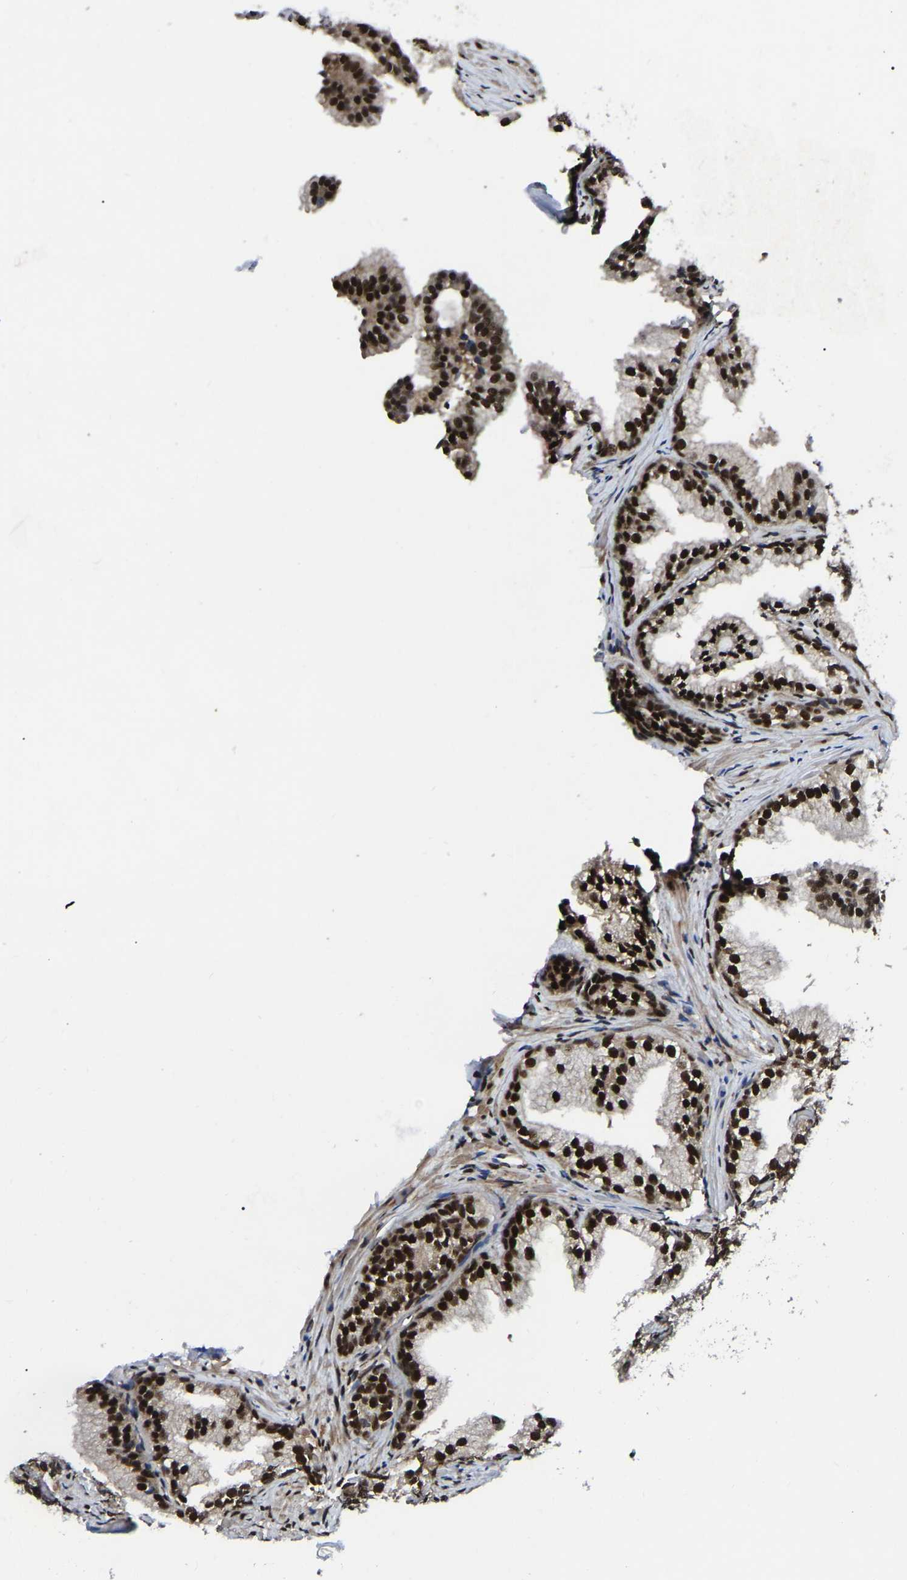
{"staining": {"intensity": "strong", "quantity": ">75%", "location": "nuclear"}, "tissue": "prostate", "cell_type": "Glandular cells", "image_type": "normal", "snomed": [{"axis": "morphology", "description": "Normal tissue, NOS"}, {"axis": "topography", "description": "Prostate"}], "caption": "Immunohistochemistry (IHC) (DAB) staining of unremarkable human prostate displays strong nuclear protein staining in approximately >75% of glandular cells.", "gene": "TRIM35", "patient": {"sex": "male", "age": 76}}